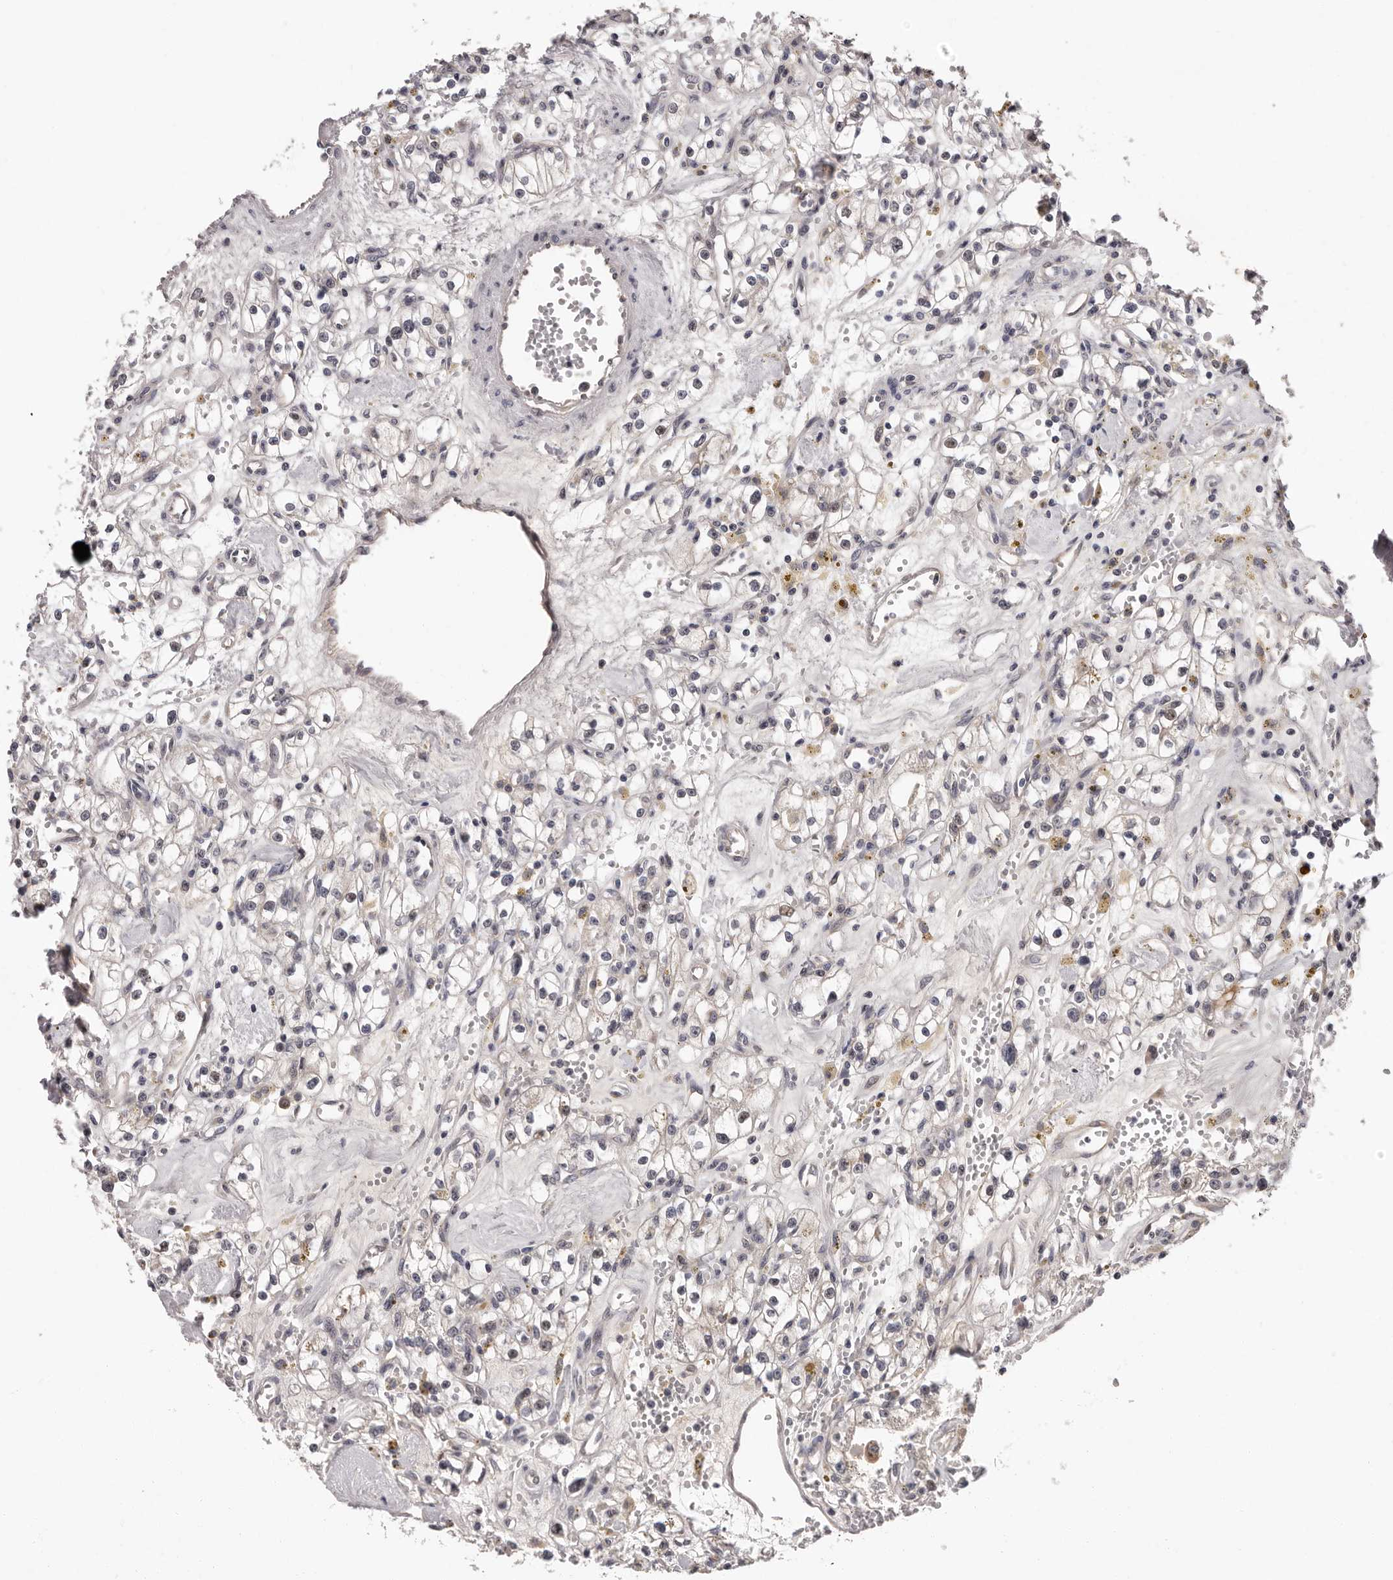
{"staining": {"intensity": "weak", "quantity": "<25%", "location": "nuclear"}, "tissue": "renal cancer", "cell_type": "Tumor cells", "image_type": "cancer", "snomed": [{"axis": "morphology", "description": "Adenocarcinoma, NOS"}, {"axis": "topography", "description": "Kidney"}], "caption": "A high-resolution micrograph shows immunohistochemistry (IHC) staining of renal adenocarcinoma, which shows no significant staining in tumor cells.", "gene": "MED8", "patient": {"sex": "male", "age": 56}}